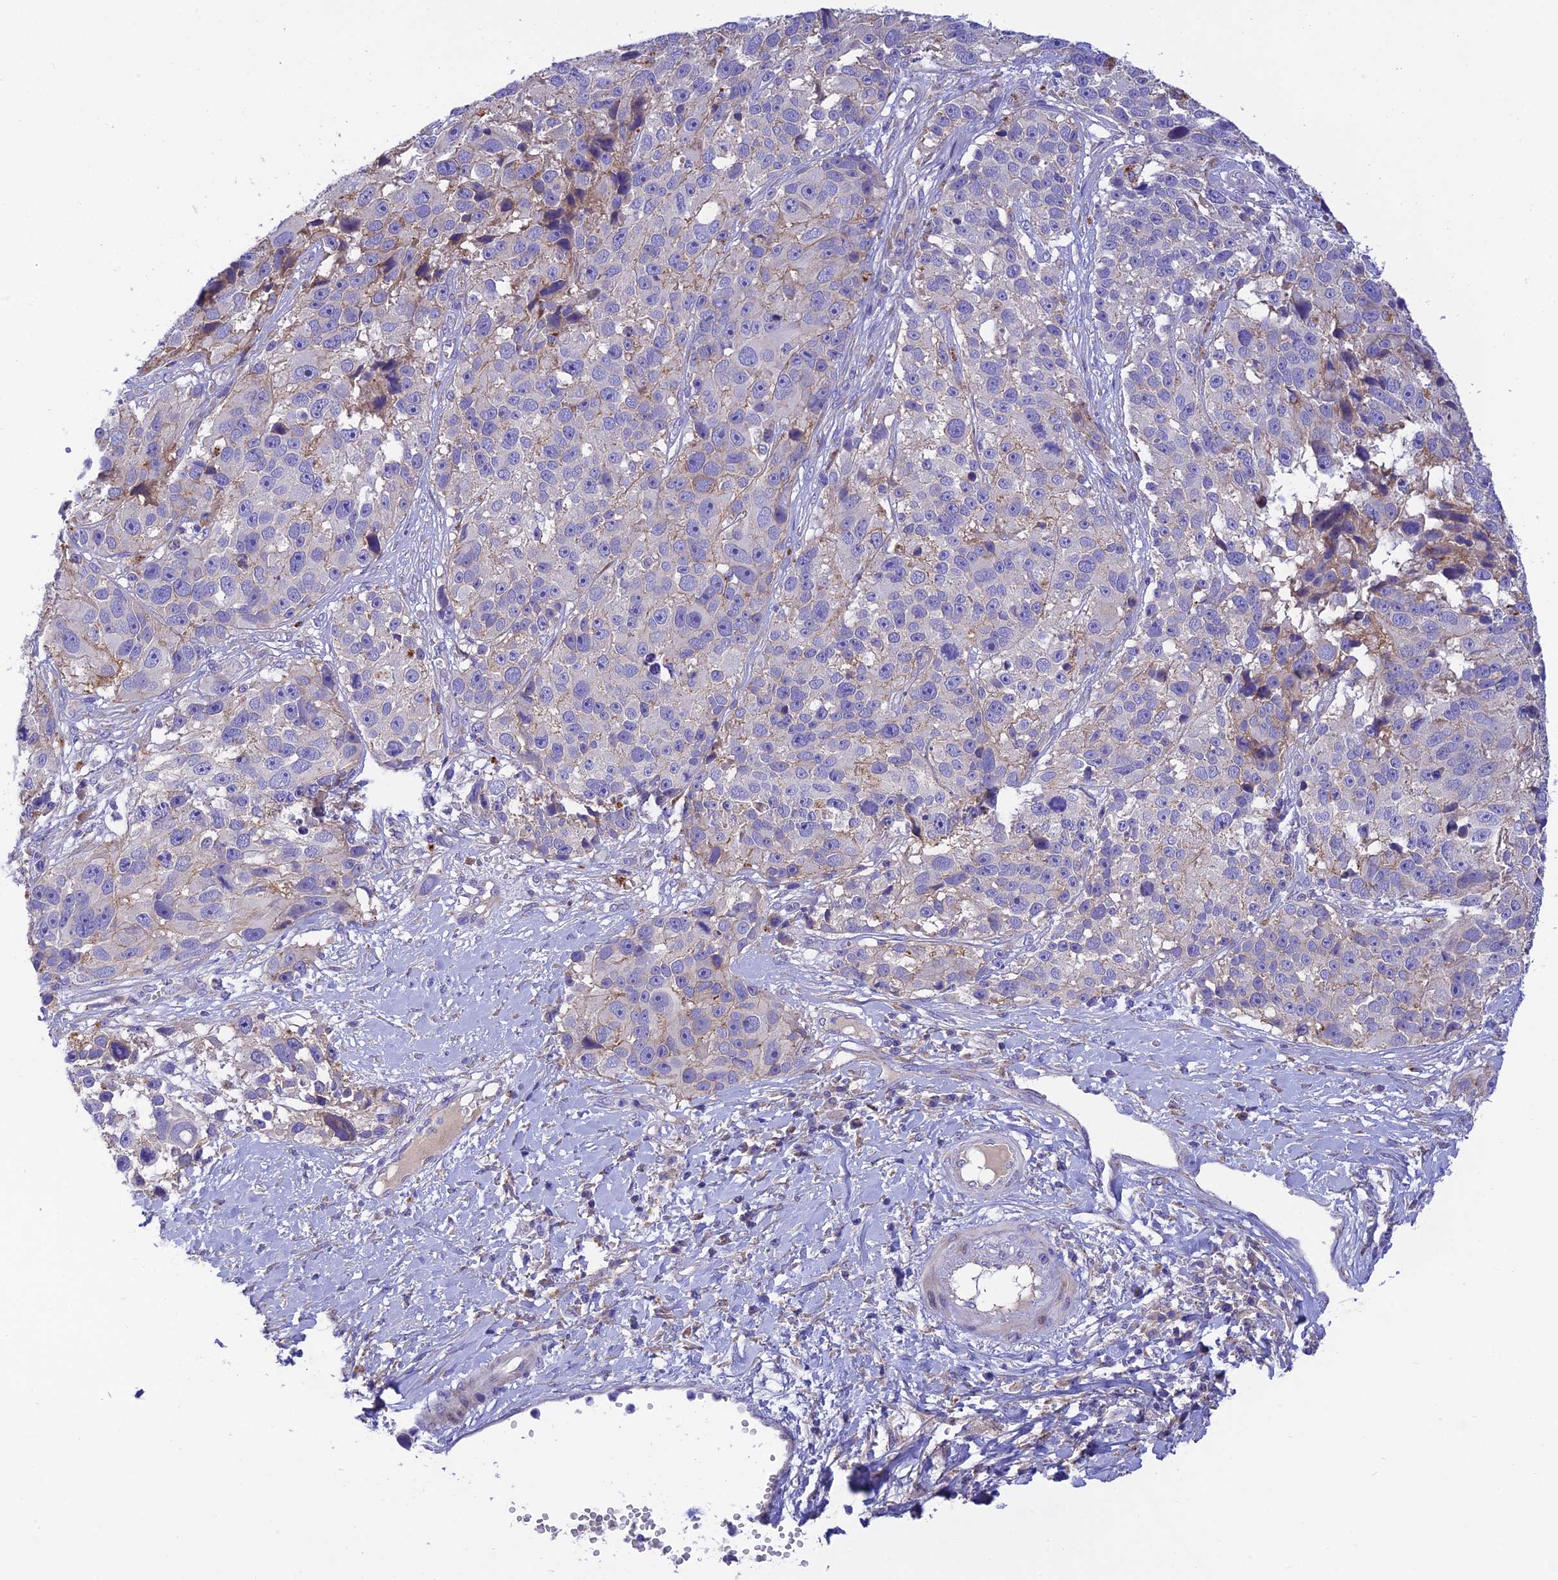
{"staining": {"intensity": "negative", "quantity": "none", "location": "none"}, "tissue": "melanoma", "cell_type": "Tumor cells", "image_type": "cancer", "snomed": [{"axis": "morphology", "description": "Malignant melanoma, NOS"}, {"axis": "topography", "description": "Skin"}], "caption": "Immunohistochemistry (IHC) photomicrograph of melanoma stained for a protein (brown), which demonstrates no positivity in tumor cells.", "gene": "CCDC157", "patient": {"sex": "male", "age": 84}}